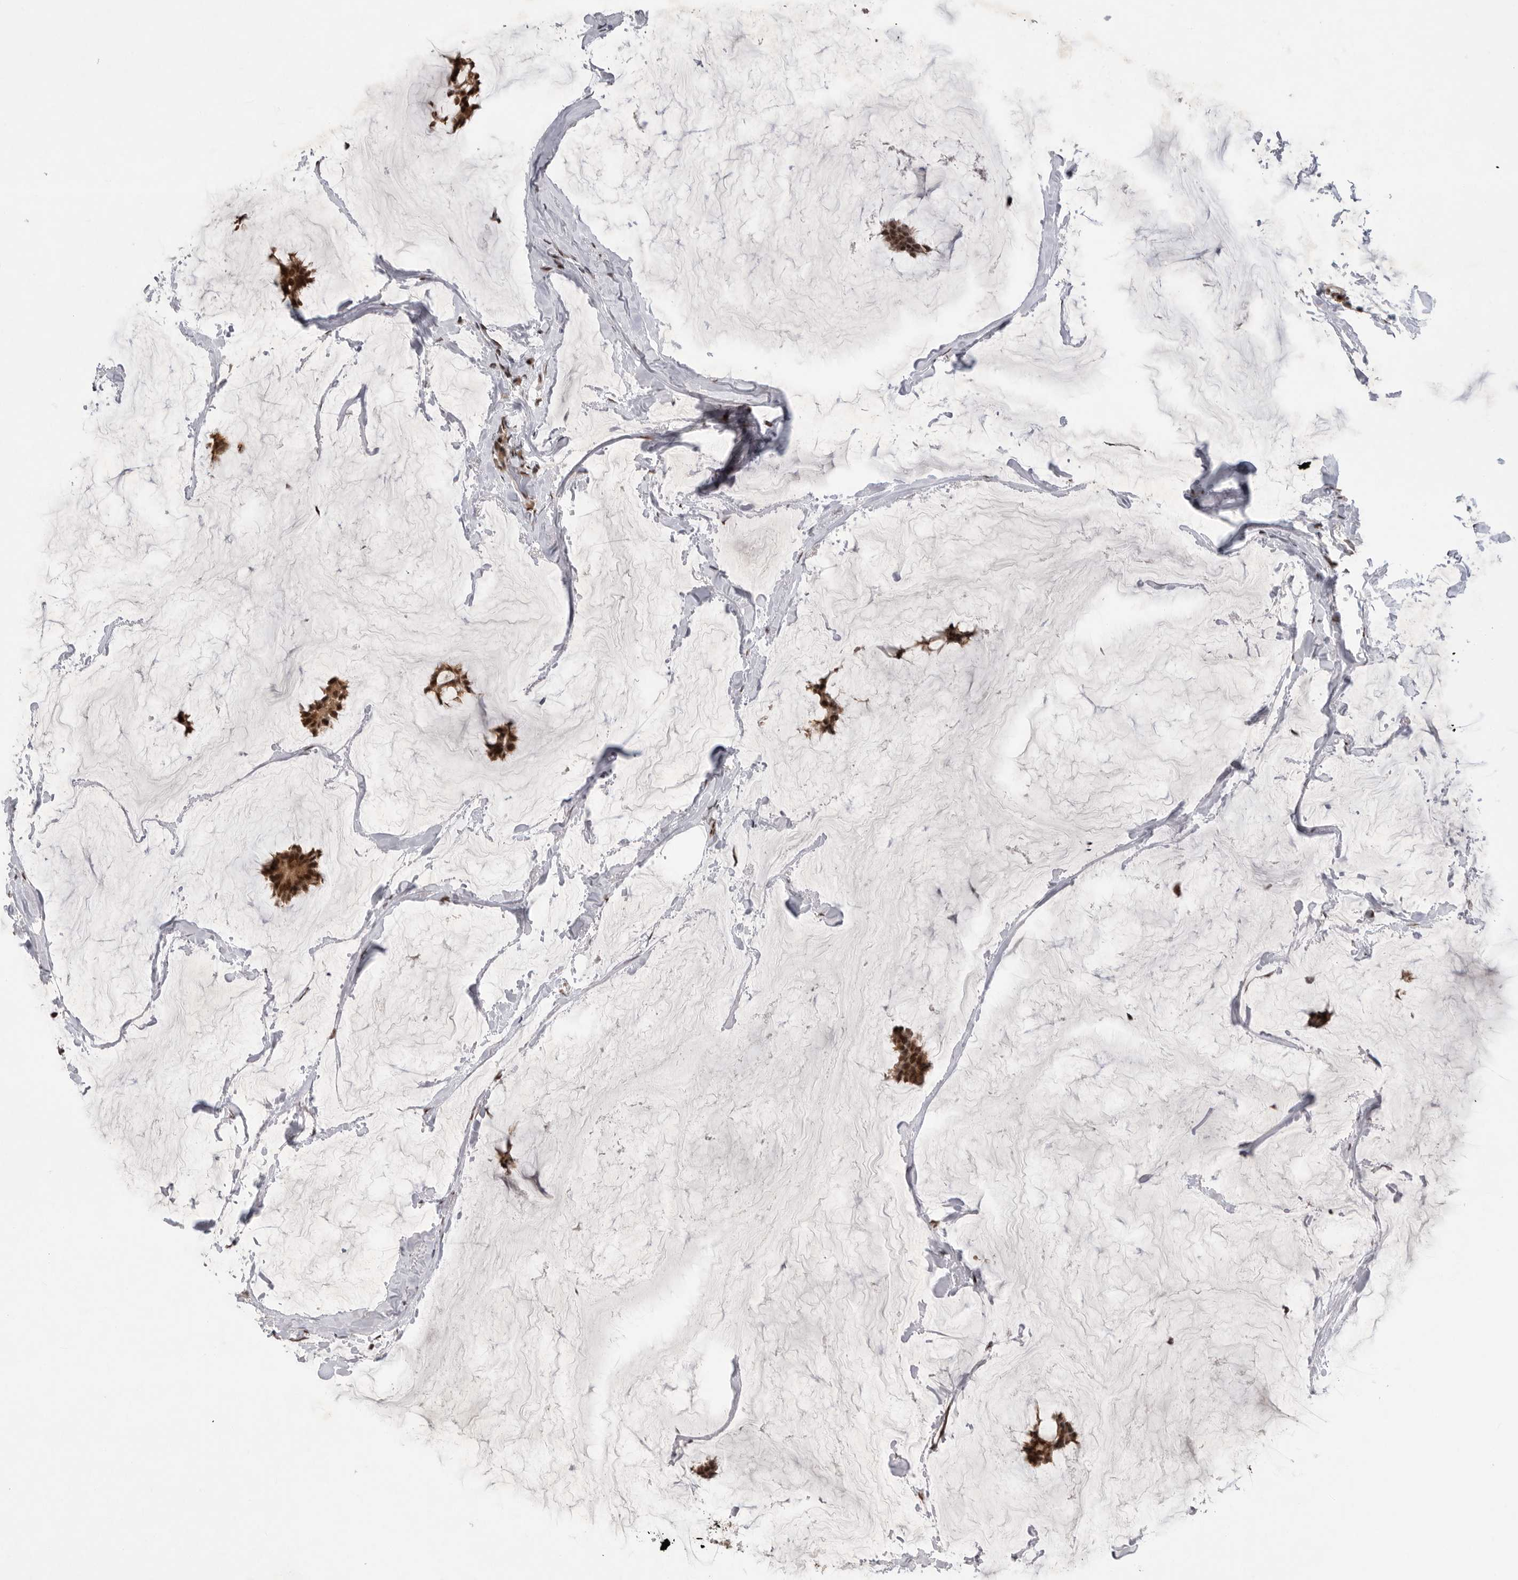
{"staining": {"intensity": "strong", "quantity": ">75%", "location": "nuclear"}, "tissue": "breast cancer", "cell_type": "Tumor cells", "image_type": "cancer", "snomed": [{"axis": "morphology", "description": "Duct carcinoma"}, {"axis": "topography", "description": "Breast"}], "caption": "About >75% of tumor cells in human breast cancer display strong nuclear protein staining as visualized by brown immunohistochemical staining.", "gene": "ZNF830", "patient": {"sex": "female", "age": 93}}